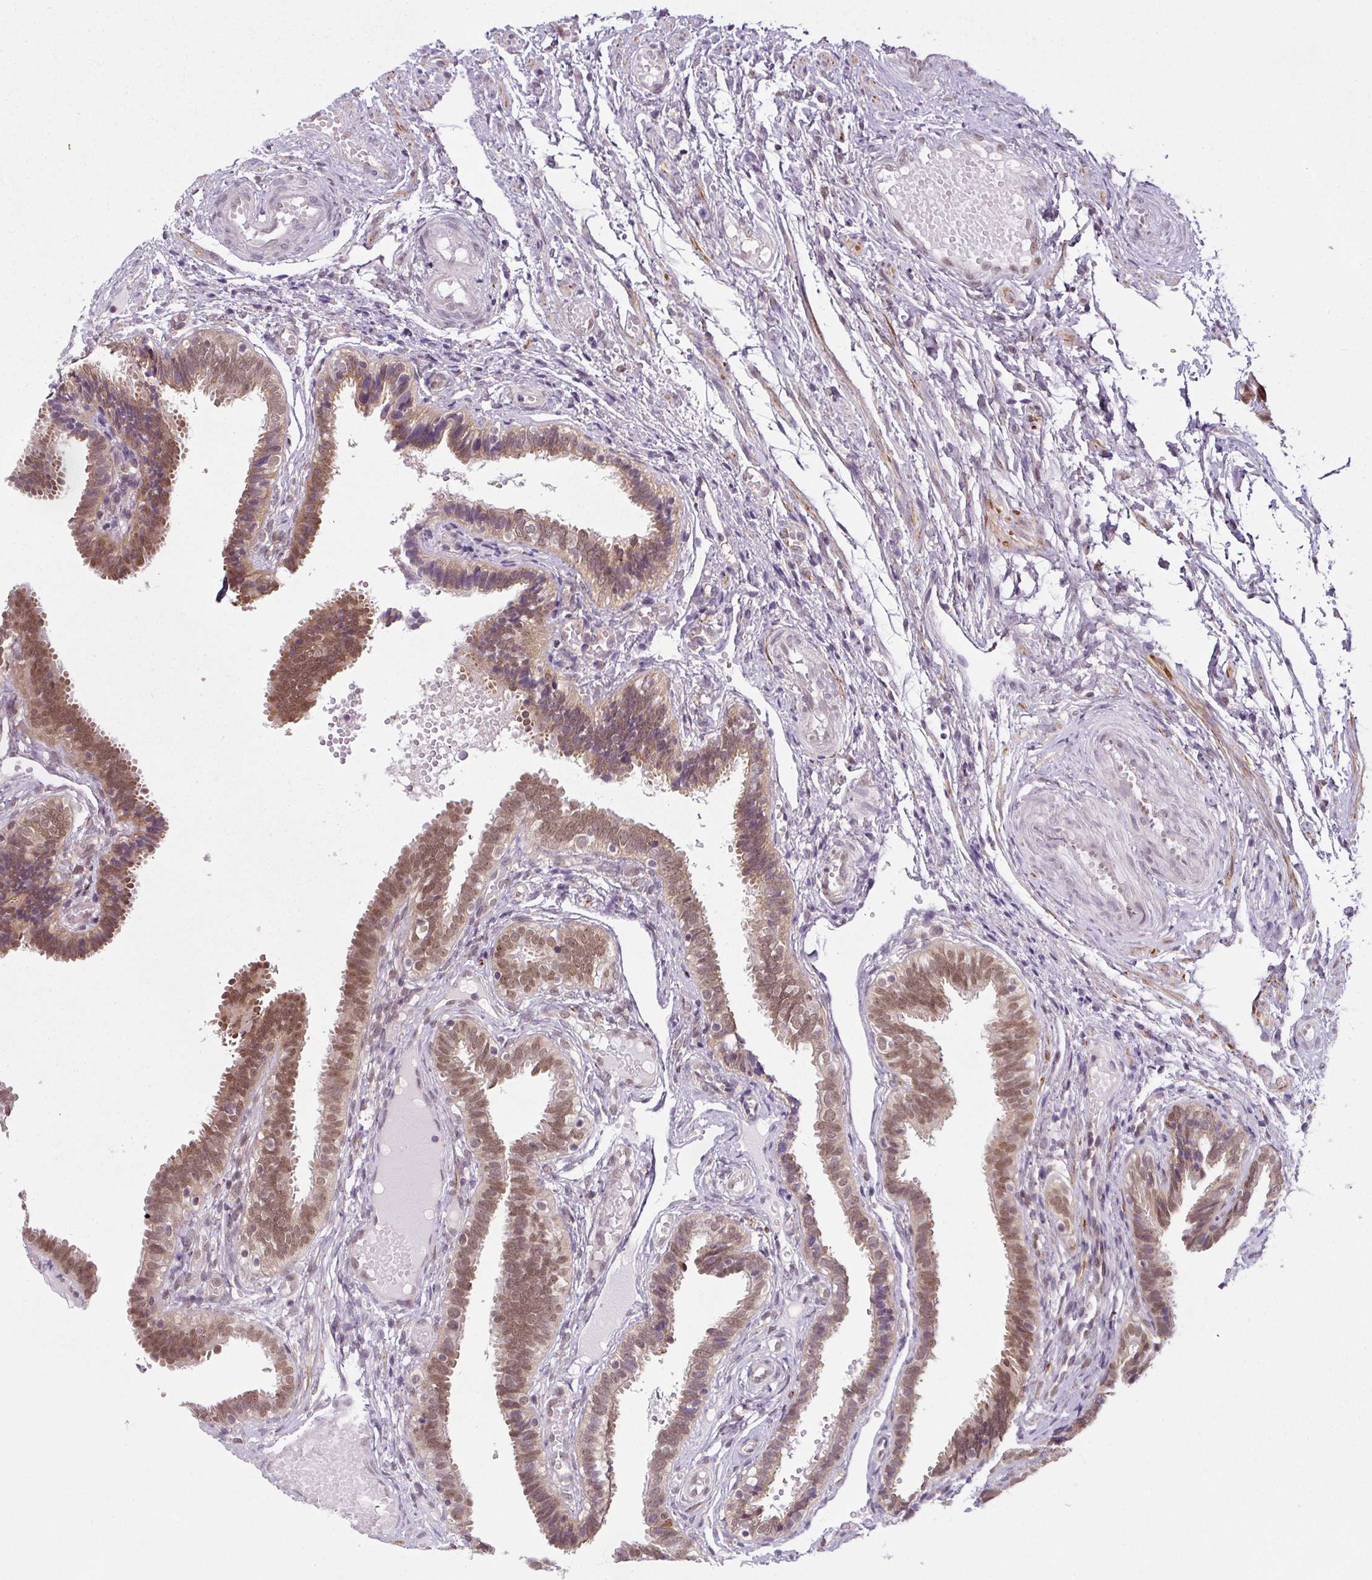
{"staining": {"intensity": "moderate", "quantity": ">75%", "location": "cytoplasmic/membranous,nuclear"}, "tissue": "fallopian tube", "cell_type": "Glandular cells", "image_type": "normal", "snomed": [{"axis": "morphology", "description": "Normal tissue, NOS"}, {"axis": "topography", "description": "Fallopian tube"}], "caption": "High-magnification brightfield microscopy of unremarkable fallopian tube stained with DAB (brown) and counterstained with hematoxylin (blue). glandular cells exhibit moderate cytoplasmic/membranous,nuclear staining is identified in approximately>75% of cells.", "gene": "DERPC", "patient": {"sex": "female", "age": 37}}